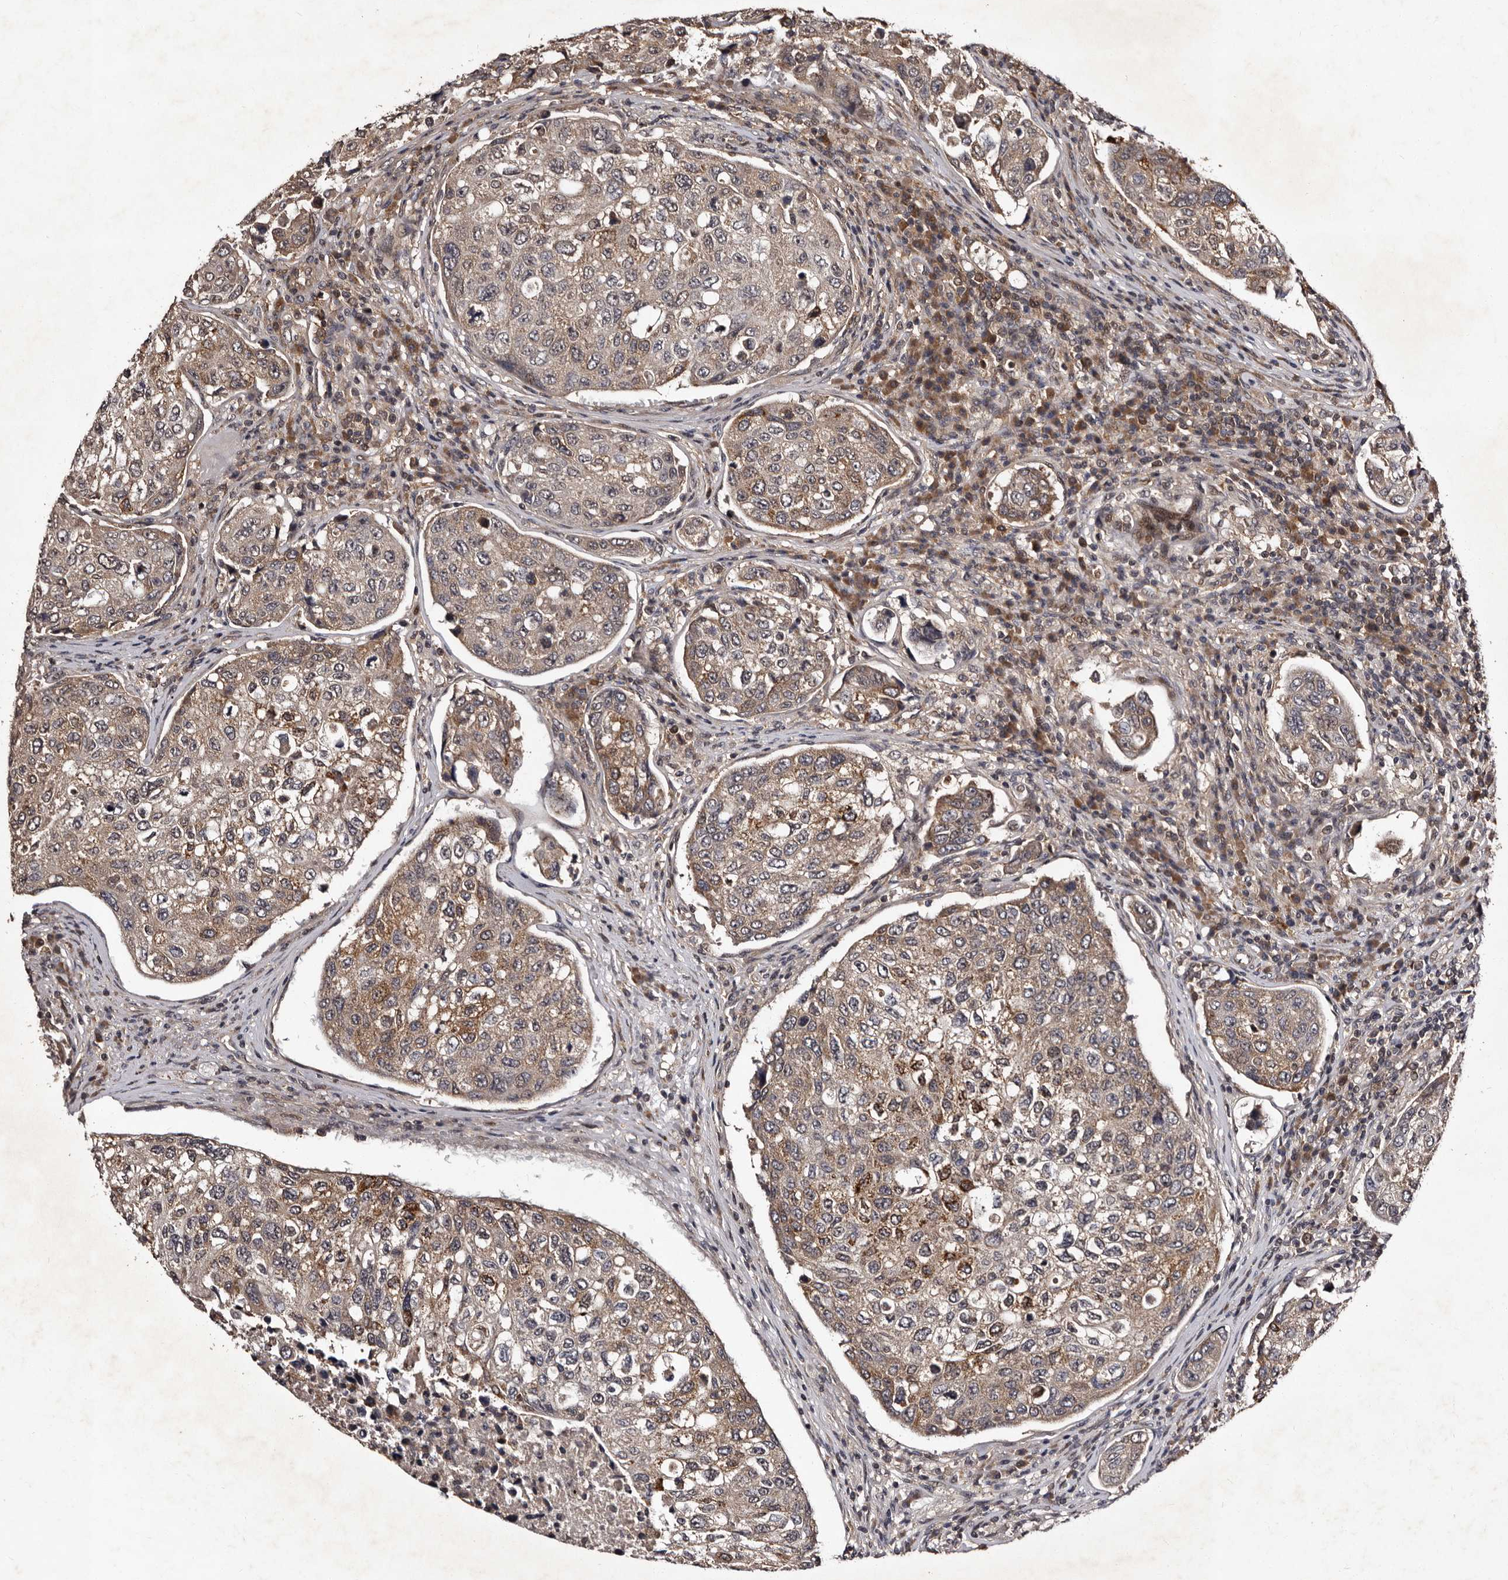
{"staining": {"intensity": "moderate", "quantity": "25%-75%", "location": "cytoplasmic/membranous"}, "tissue": "urothelial cancer", "cell_type": "Tumor cells", "image_type": "cancer", "snomed": [{"axis": "morphology", "description": "Urothelial carcinoma, High grade"}, {"axis": "topography", "description": "Lymph node"}, {"axis": "topography", "description": "Urinary bladder"}], "caption": "Approximately 25%-75% of tumor cells in urothelial cancer show moderate cytoplasmic/membranous protein expression as visualized by brown immunohistochemical staining.", "gene": "MKRN3", "patient": {"sex": "male", "age": 51}}